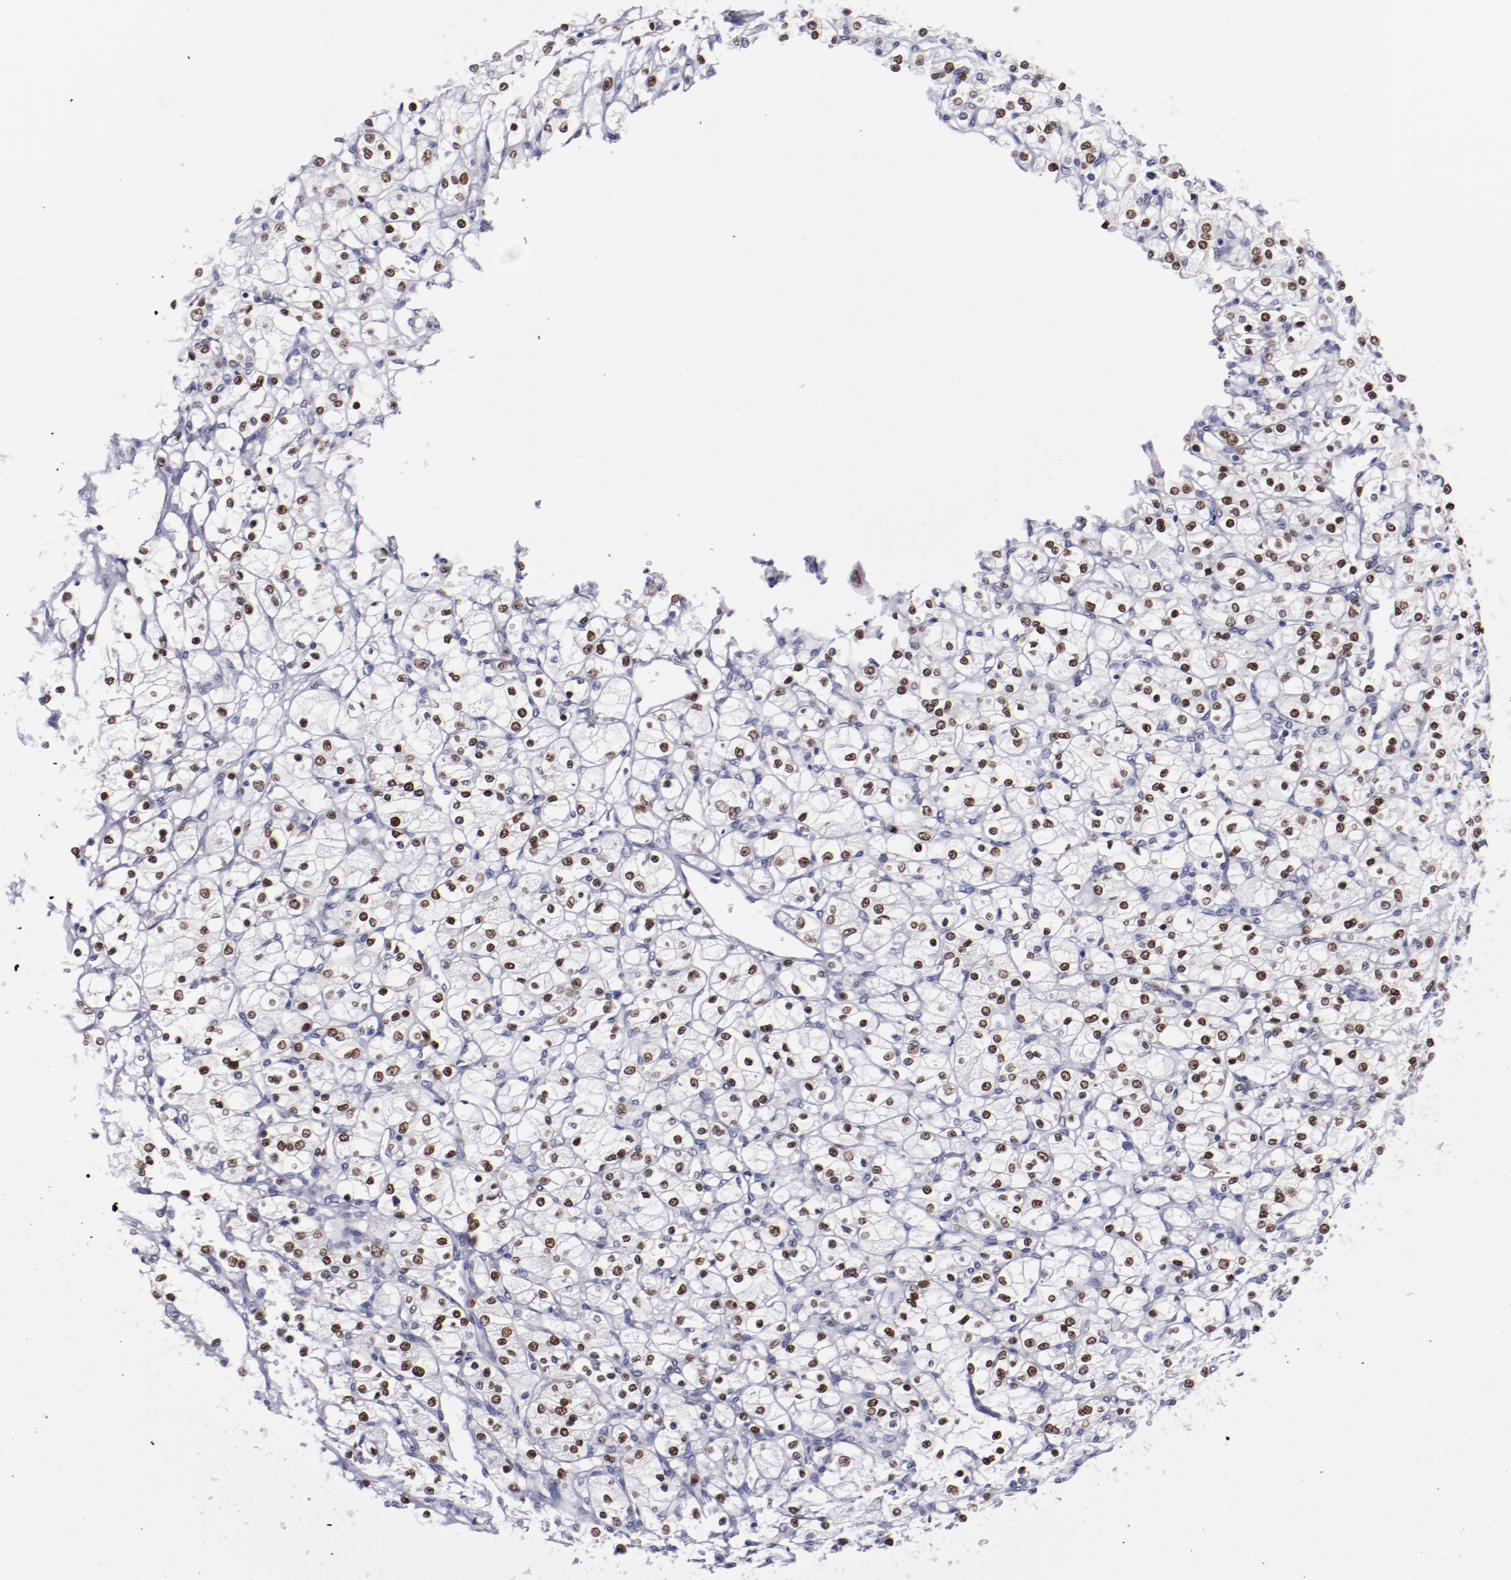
{"staining": {"intensity": "moderate", "quantity": ">75%", "location": "nuclear"}, "tissue": "renal cancer", "cell_type": "Tumor cells", "image_type": "cancer", "snomed": [{"axis": "morphology", "description": "Adenocarcinoma, NOS"}, {"axis": "topography", "description": "Kidney"}], "caption": "Renal cancer (adenocarcinoma) stained with IHC demonstrates moderate nuclear staining in about >75% of tumor cells. (Brightfield microscopy of DAB IHC at high magnification).", "gene": "HNF1B", "patient": {"sex": "female", "age": 83}}